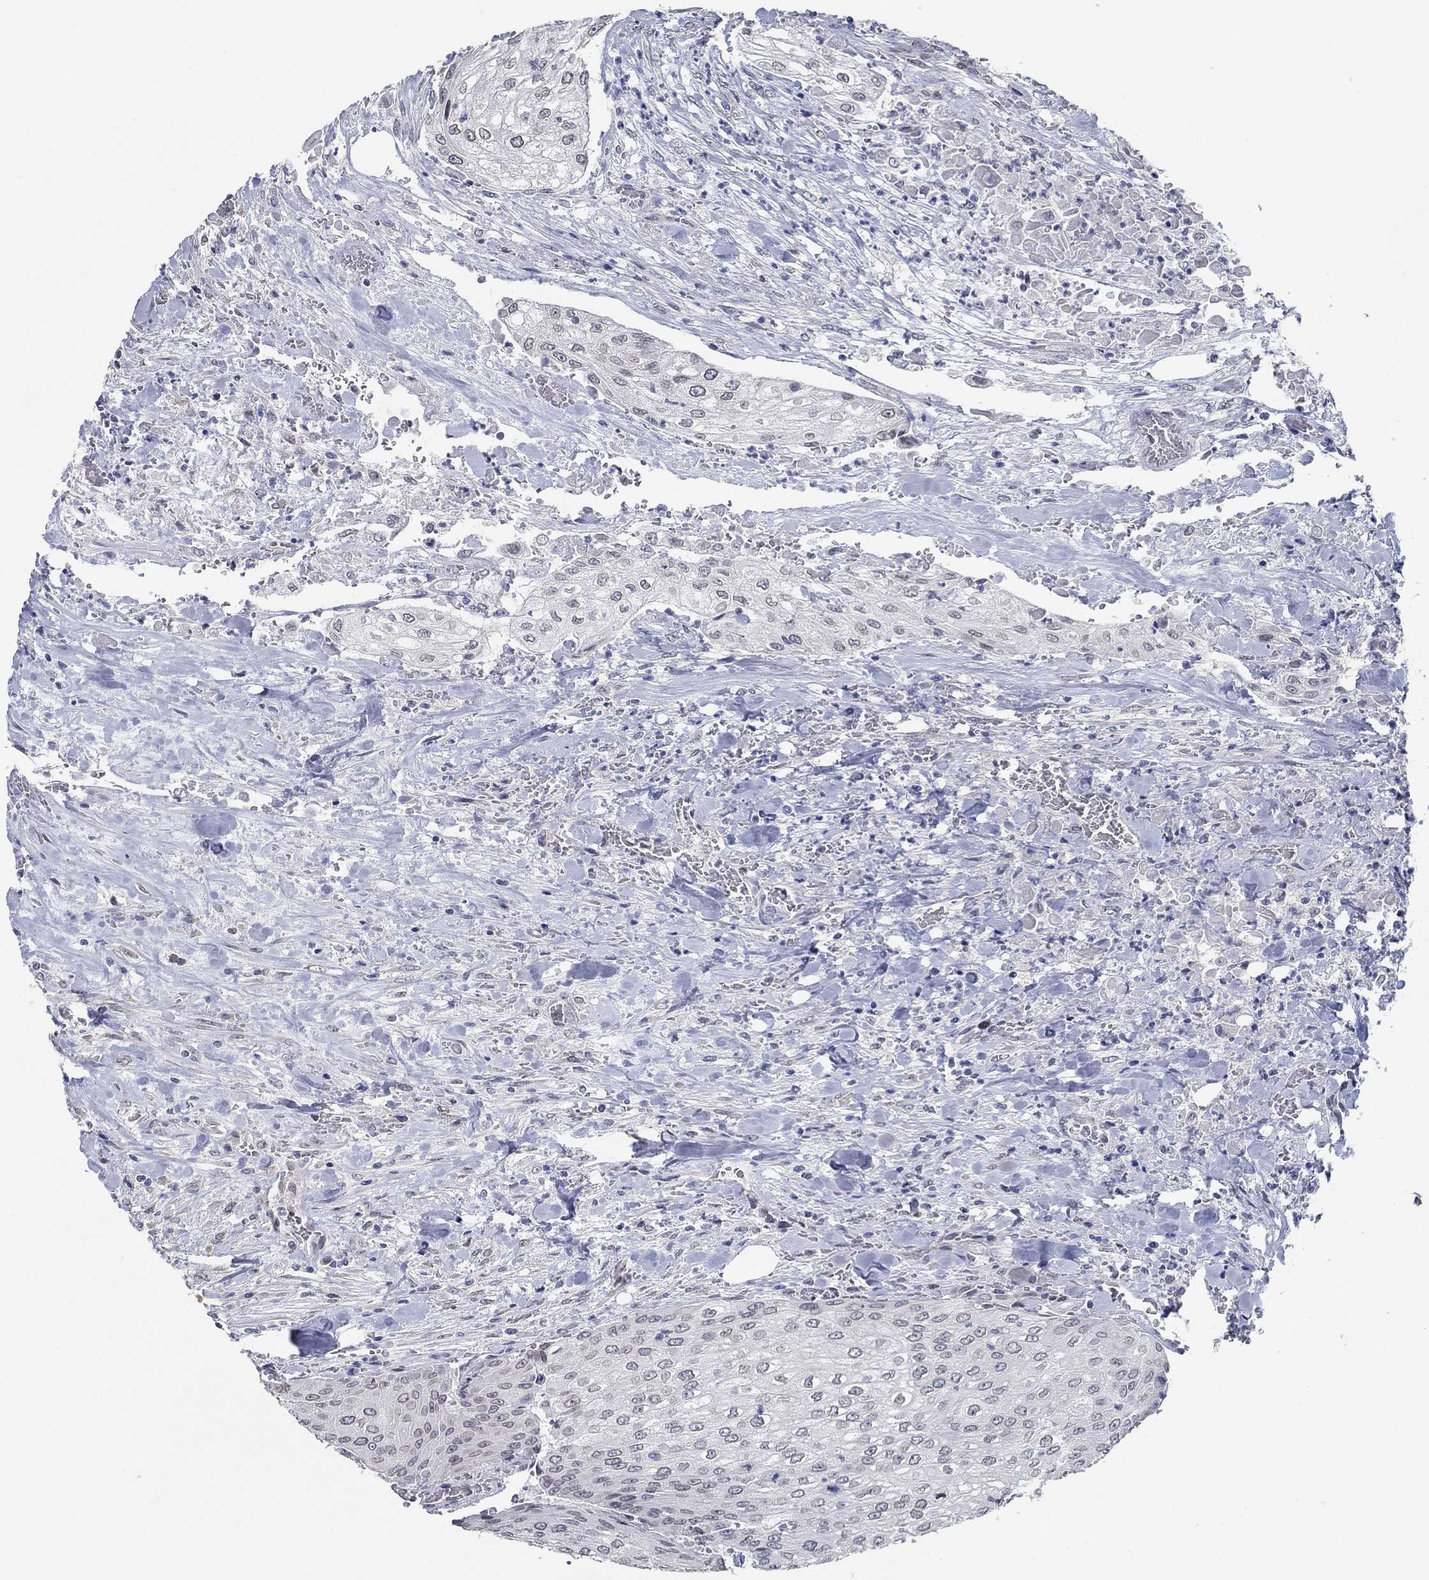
{"staining": {"intensity": "negative", "quantity": "none", "location": "none"}, "tissue": "urothelial cancer", "cell_type": "Tumor cells", "image_type": "cancer", "snomed": [{"axis": "morphology", "description": "Urothelial carcinoma, High grade"}, {"axis": "topography", "description": "Urinary bladder"}], "caption": "Urothelial cancer was stained to show a protein in brown. There is no significant positivity in tumor cells. Nuclei are stained in blue.", "gene": "NUP155", "patient": {"sex": "male", "age": 62}}